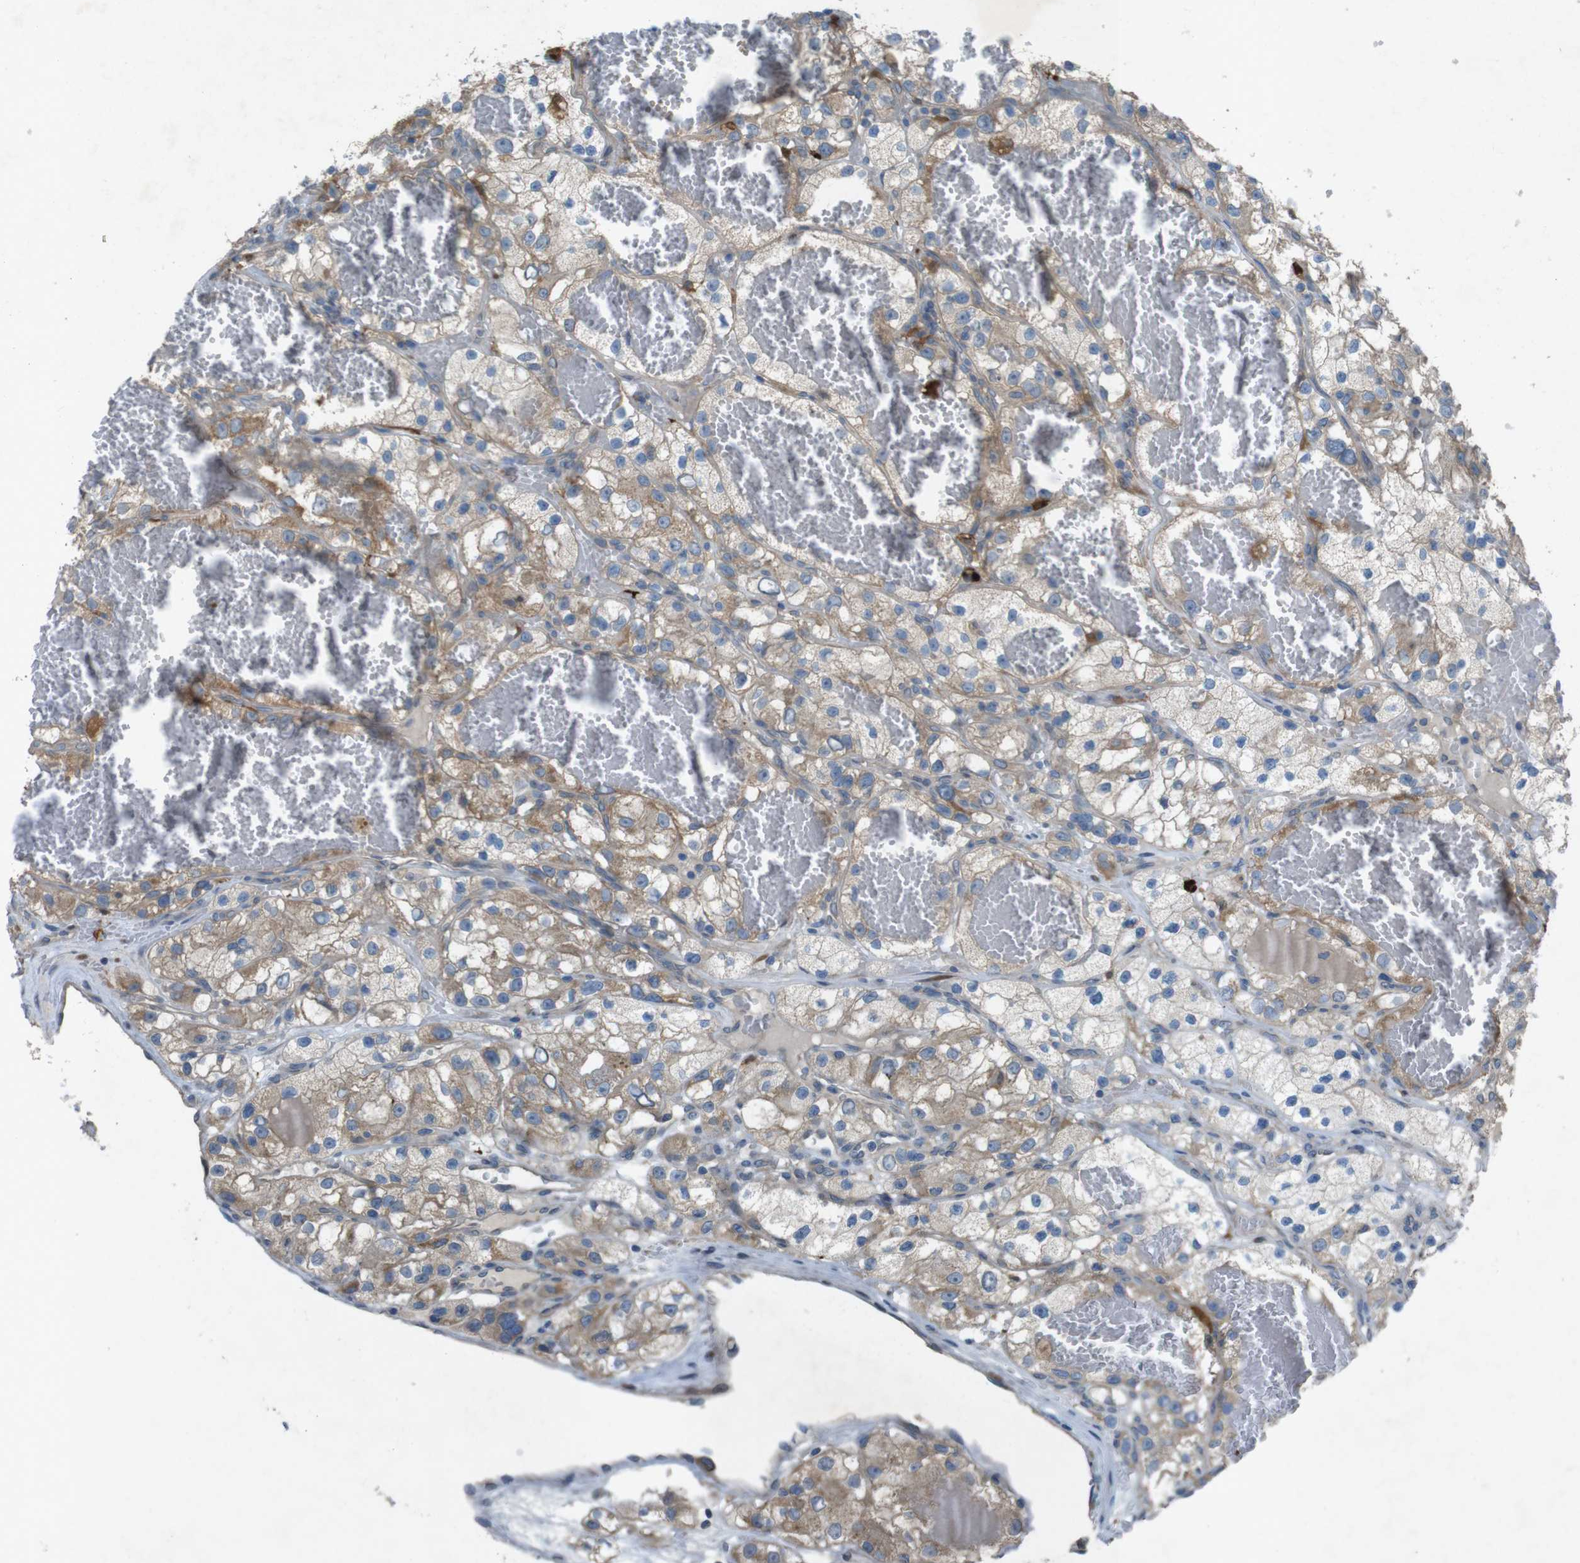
{"staining": {"intensity": "weak", "quantity": ">75%", "location": "cytoplasmic/membranous"}, "tissue": "renal cancer", "cell_type": "Tumor cells", "image_type": "cancer", "snomed": [{"axis": "morphology", "description": "Adenocarcinoma, NOS"}, {"axis": "topography", "description": "Kidney"}], "caption": "Human adenocarcinoma (renal) stained with a brown dye displays weak cytoplasmic/membranous positive staining in approximately >75% of tumor cells.", "gene": "TMEM41B", "patient": {"sex": "female", "age": 57}}